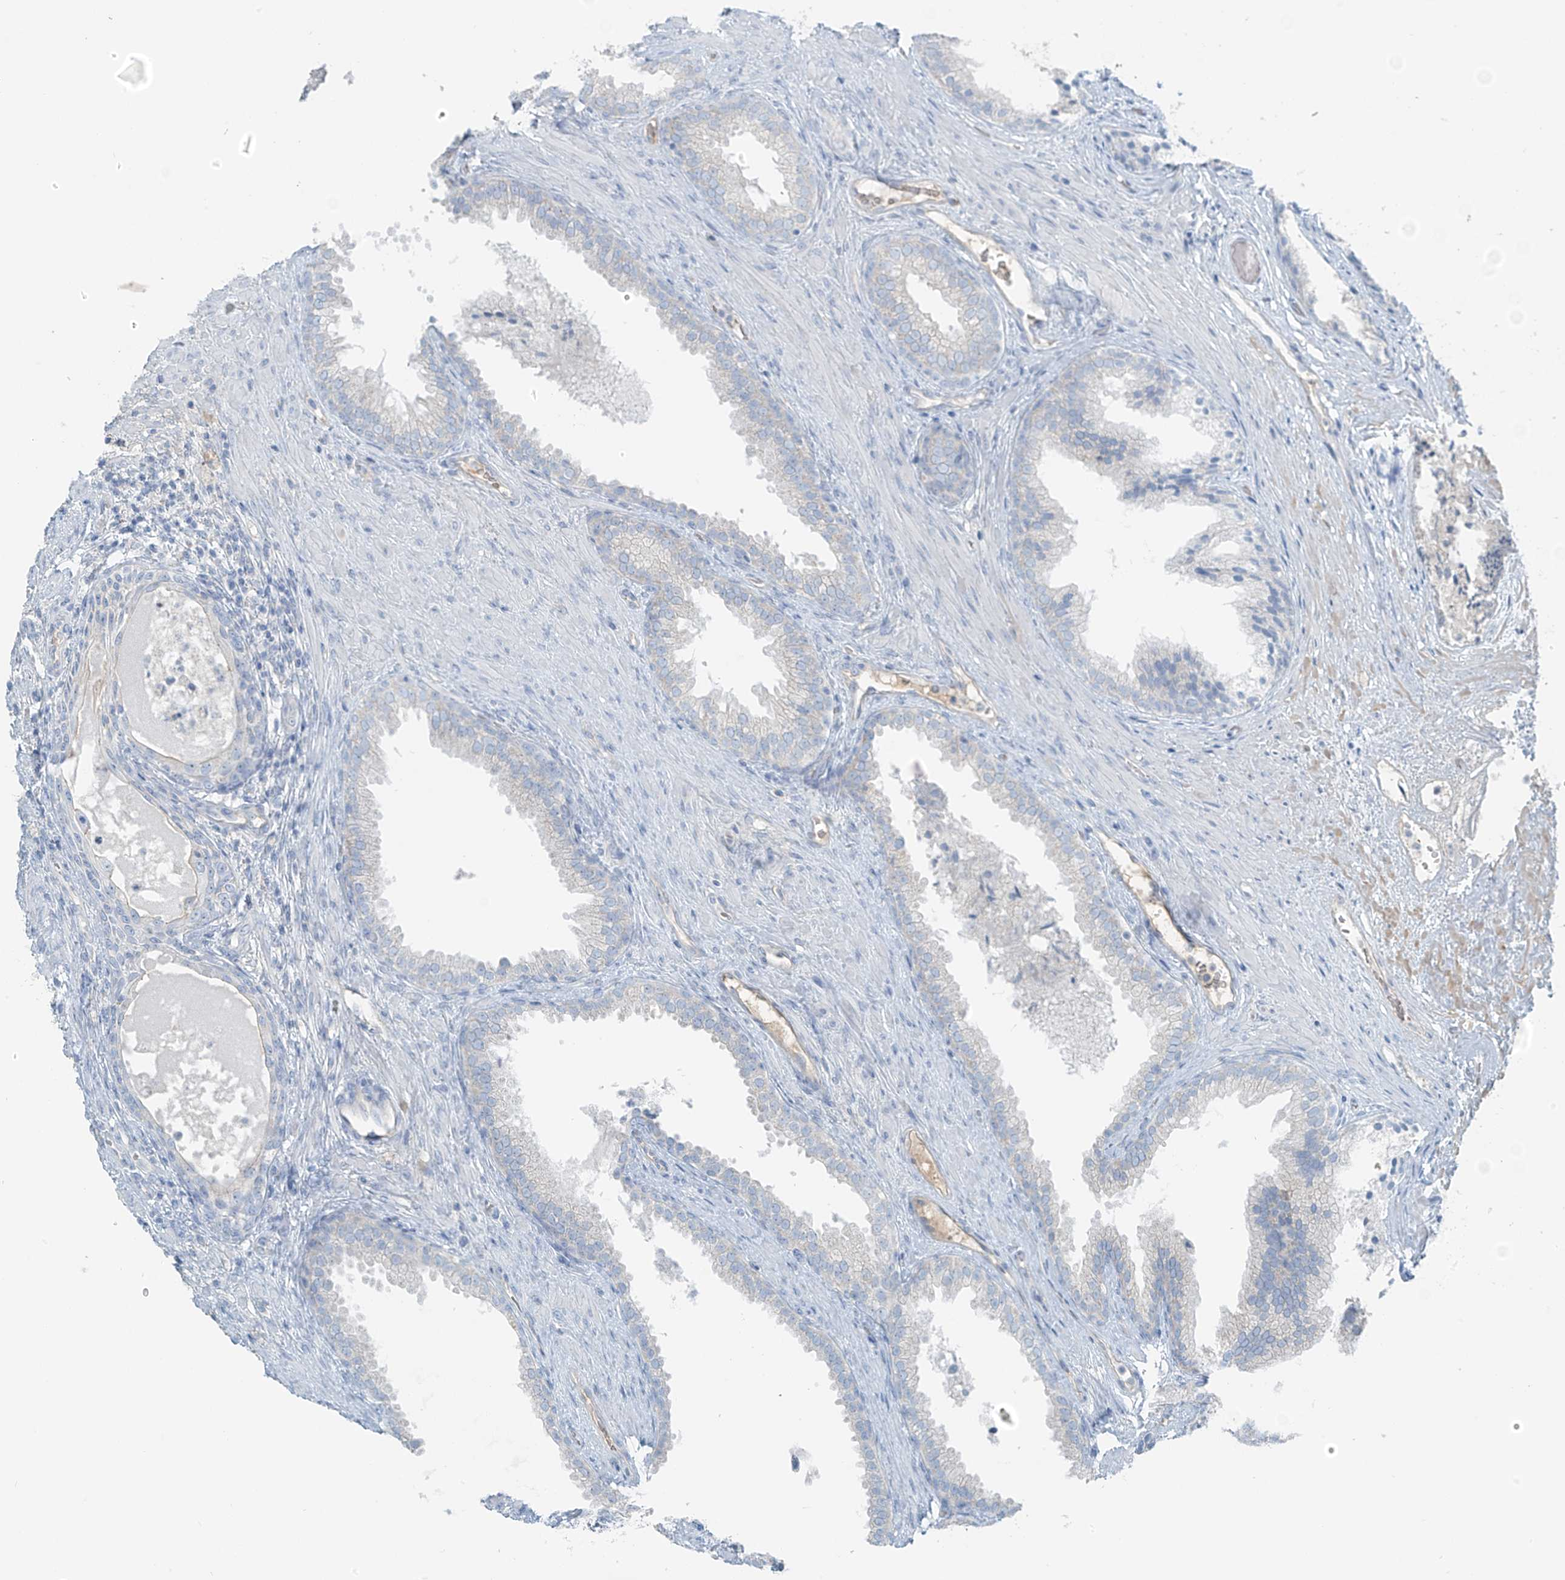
{"staining": {"intensity": "negative", "quantity": "none", "location": "none"}, "tissue": "prostate", "cell_type": "Glandular cells", "image_type": "normal", "snomed": [{"axis": "morphology", "description": "Normal tissue, NOS"}, {"axis": "topography", "description": "Prostate"}], "caption": "A high-resolution image shows immunohistochemistry staining of benign prostate, which shows no significant staining in glandular cells. Brightfield microscopy of immunohistochemistry stained with DAB (brown) and hematoxylin (blue), captured at high magnification.", "gene": "FAM131C", "patient": {"sex": "male", "age": 76}}